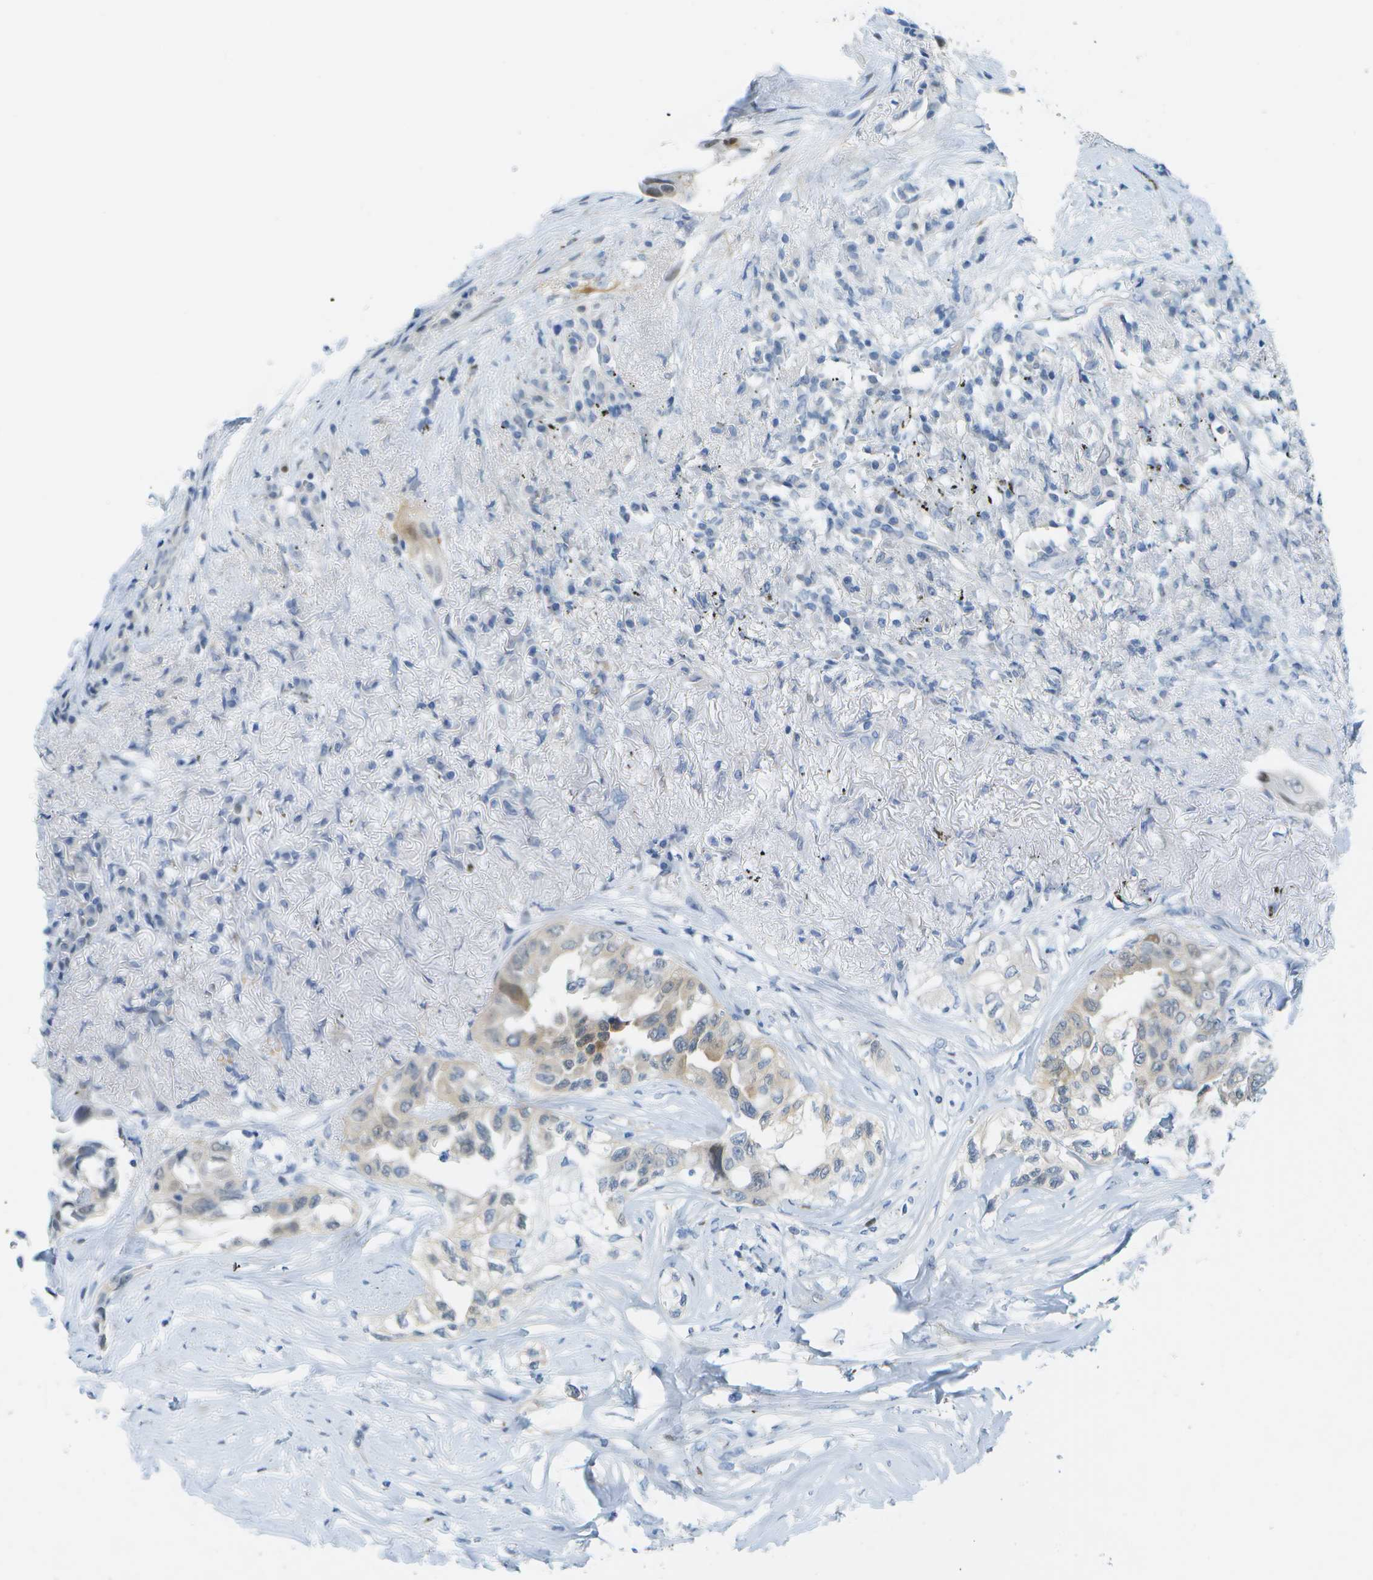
{"staining": {"intensity": "weak", "quantity": "<25%", "location": "cytoplasmic/membranous"}, "tissue": "lung cancer", "cell_type": "Tumor cells", "image_type": "cancer", "snomed": [{"axis": "morphology", "description": "Adenocarcinoma, NOS"}, {"axis": "topography", "description": "Lung"}], "caption": "Protein analysis of lung cancer exhibits no significant staining in tumor cells.", "gene": "CUL9", "patient": {"sex": "female", "age": 51}}